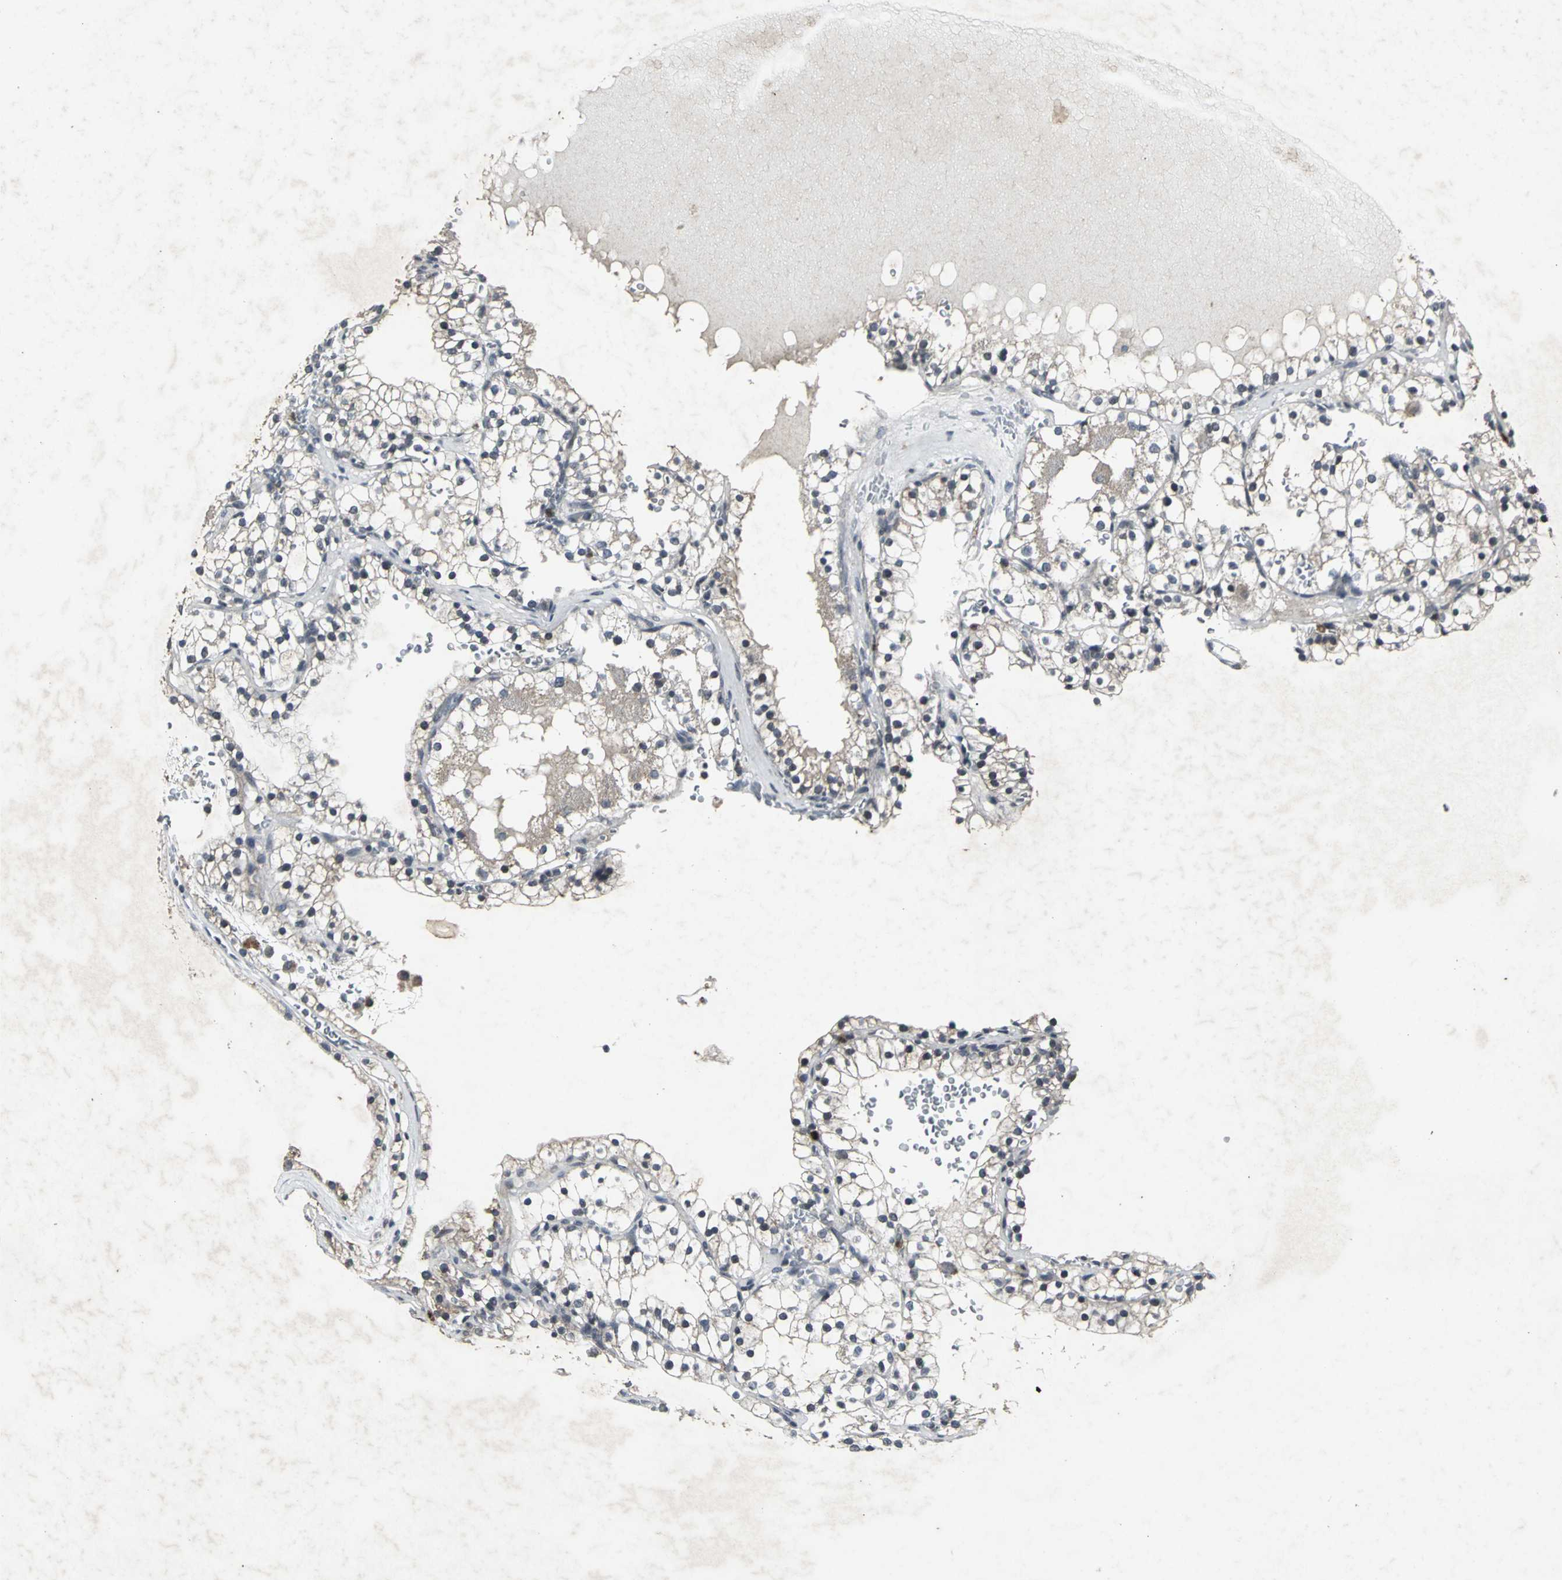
{"staining": {"intensity": "weak", "quantity": "25%-75%", "location": "cytoplasmic/membranous"}, "tissue": "renal cancer", "cell_type": "Tumor cells", "image_type": "cancer", "snomed": [{"axis": "morphology", "description": "Adenocarcinoma, NOS"}, {"axis": "topography", "description": "Kidney"}], "caption": "Brown immunohistochemical staining in renal cancer shows weak cytoplasmic/membranous expression in approximately 25%-75% of tumor cells.", "gene": "BMP4", "patient": {"sex": "female", "age": 41}}